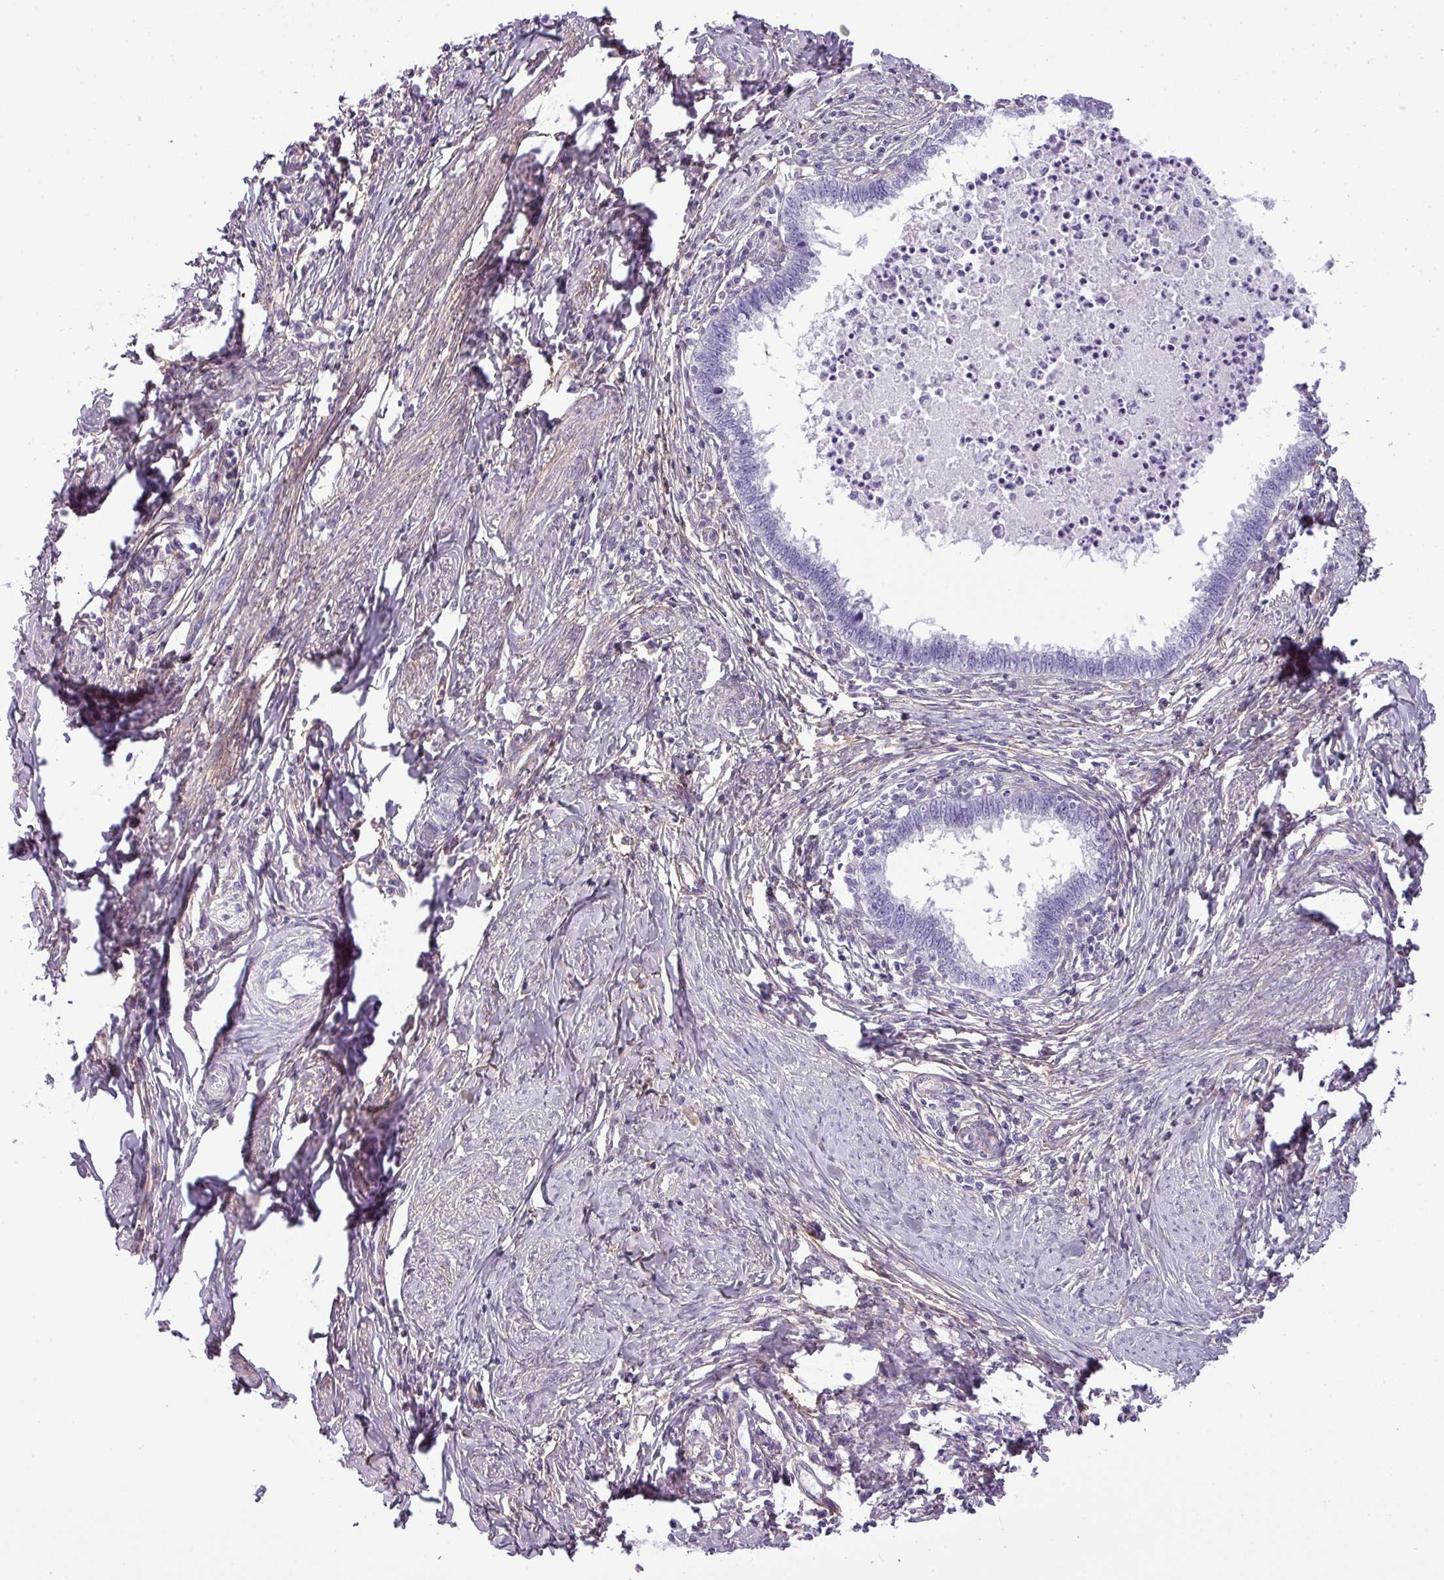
{"staining": {"intensity": "negative", "quantity": "none", "location": "none"}, "tissue": "cervical cancer", "cell_type": "Tumor cells", "image_type": "cancer", "snomed": [{"axis": "morphology", "description": "Adenocarcinoma, NOS"}, {"axis": "topography", "description": "Cervix"}], "caption": "An immunohistochemistry histopathology image of cervical cancer is shown. There is no staining in tumor cells of cervical cancer. Nuclei are stained in blue.", "gene": "PARD6G", "patient": {"sex": "female", "age": 36}}